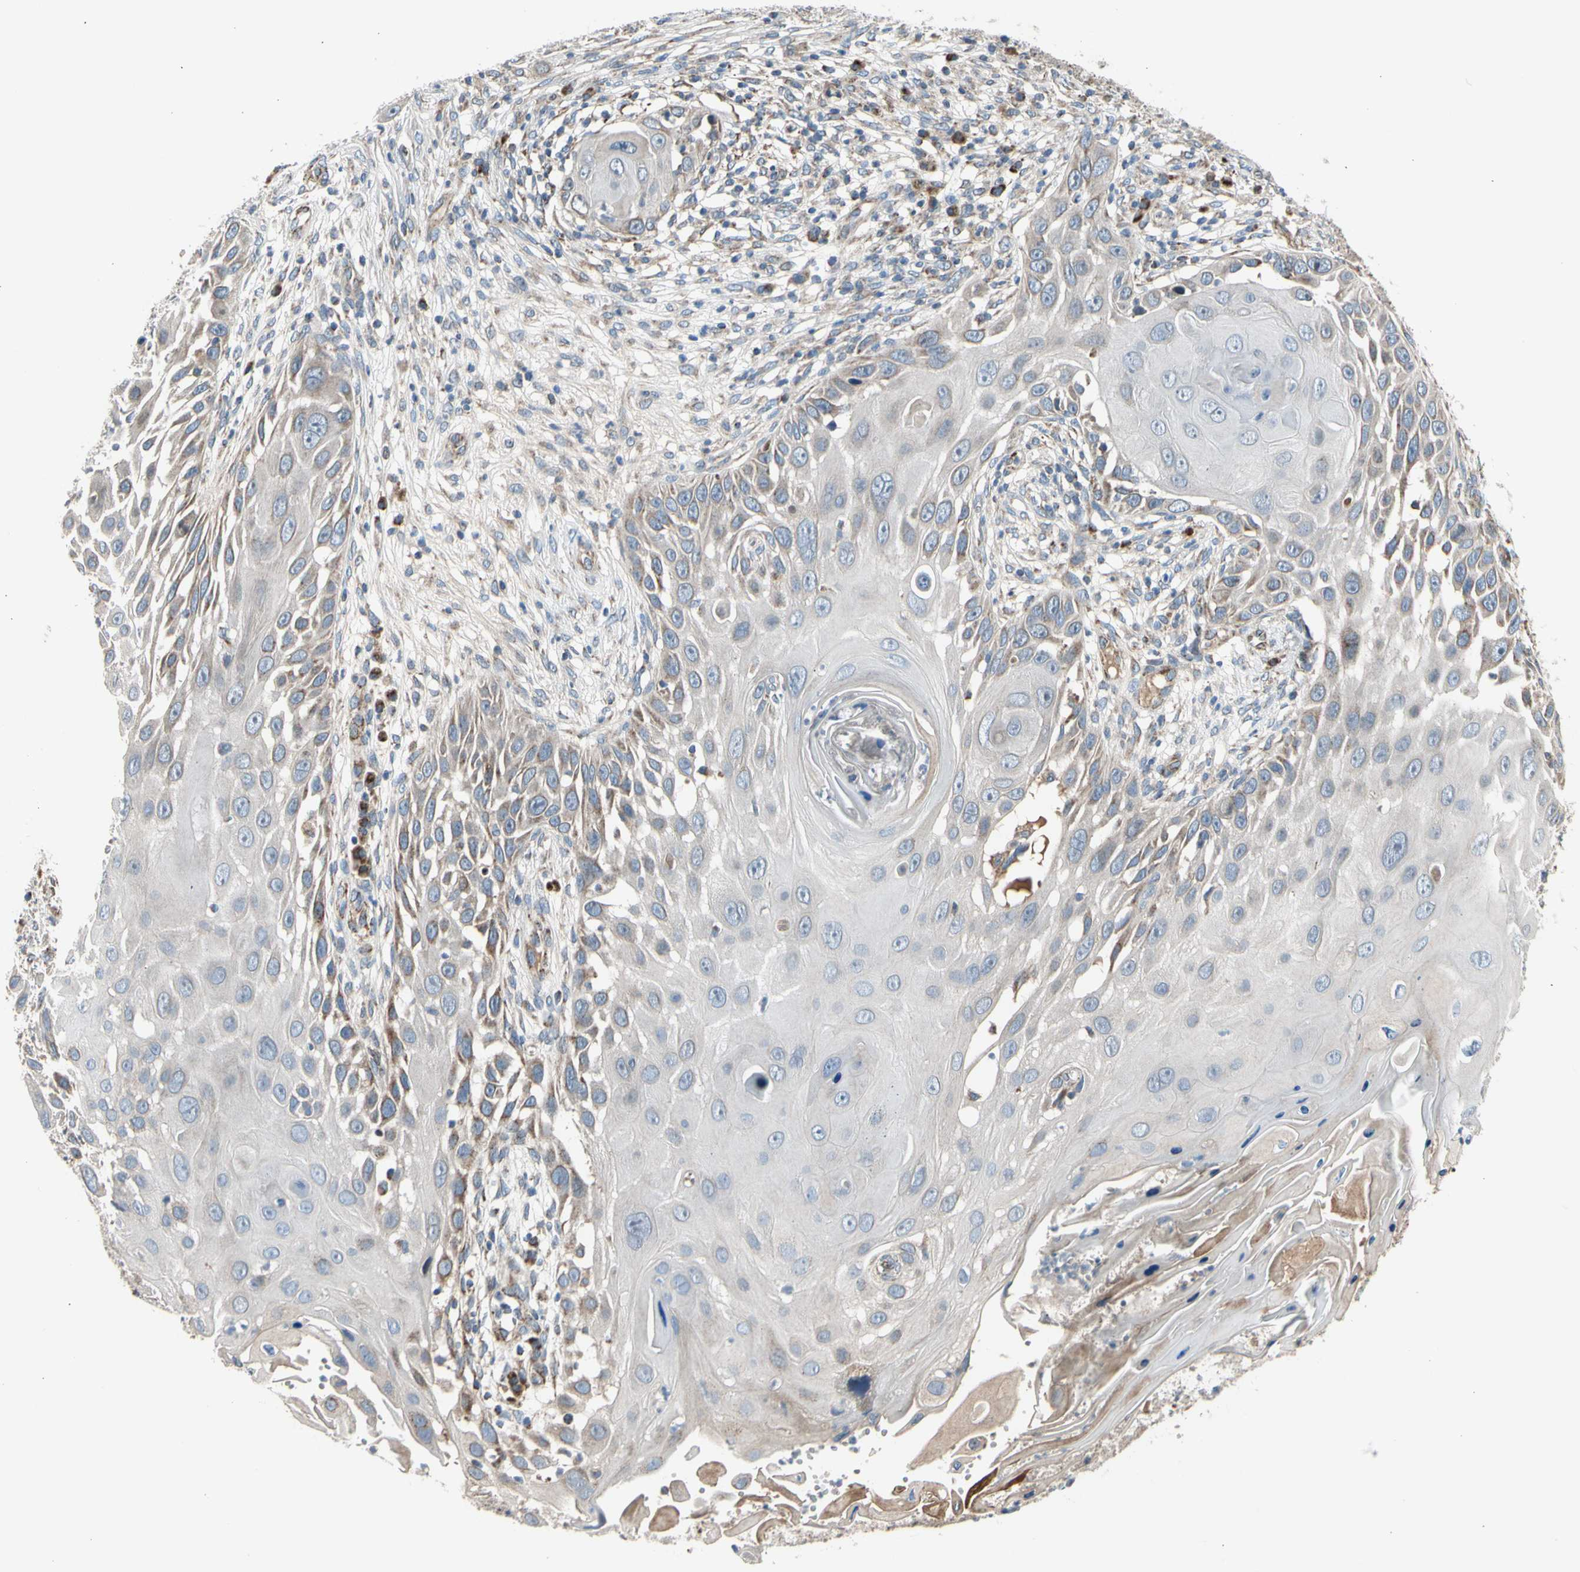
{"staining": {"intensity": "weak", "quantity": "<25%", "location": "cytoplasmic/membranous"}, "tissue": "skin cancer", "cell_type": "Tumor cells", "image_type": "cancer", "snomed": [{"axis": "morphology", "description": "Squamous cell carcinoma, NOS"}, {"axis": "topography", "description": "Skin"}], "caption": "Protein analysis of squamous cell carcinoma (skin) shows no significant expression in tumor cells.", "gene": "NPHP3", "patient": {"sex": "female", "age": 44}}